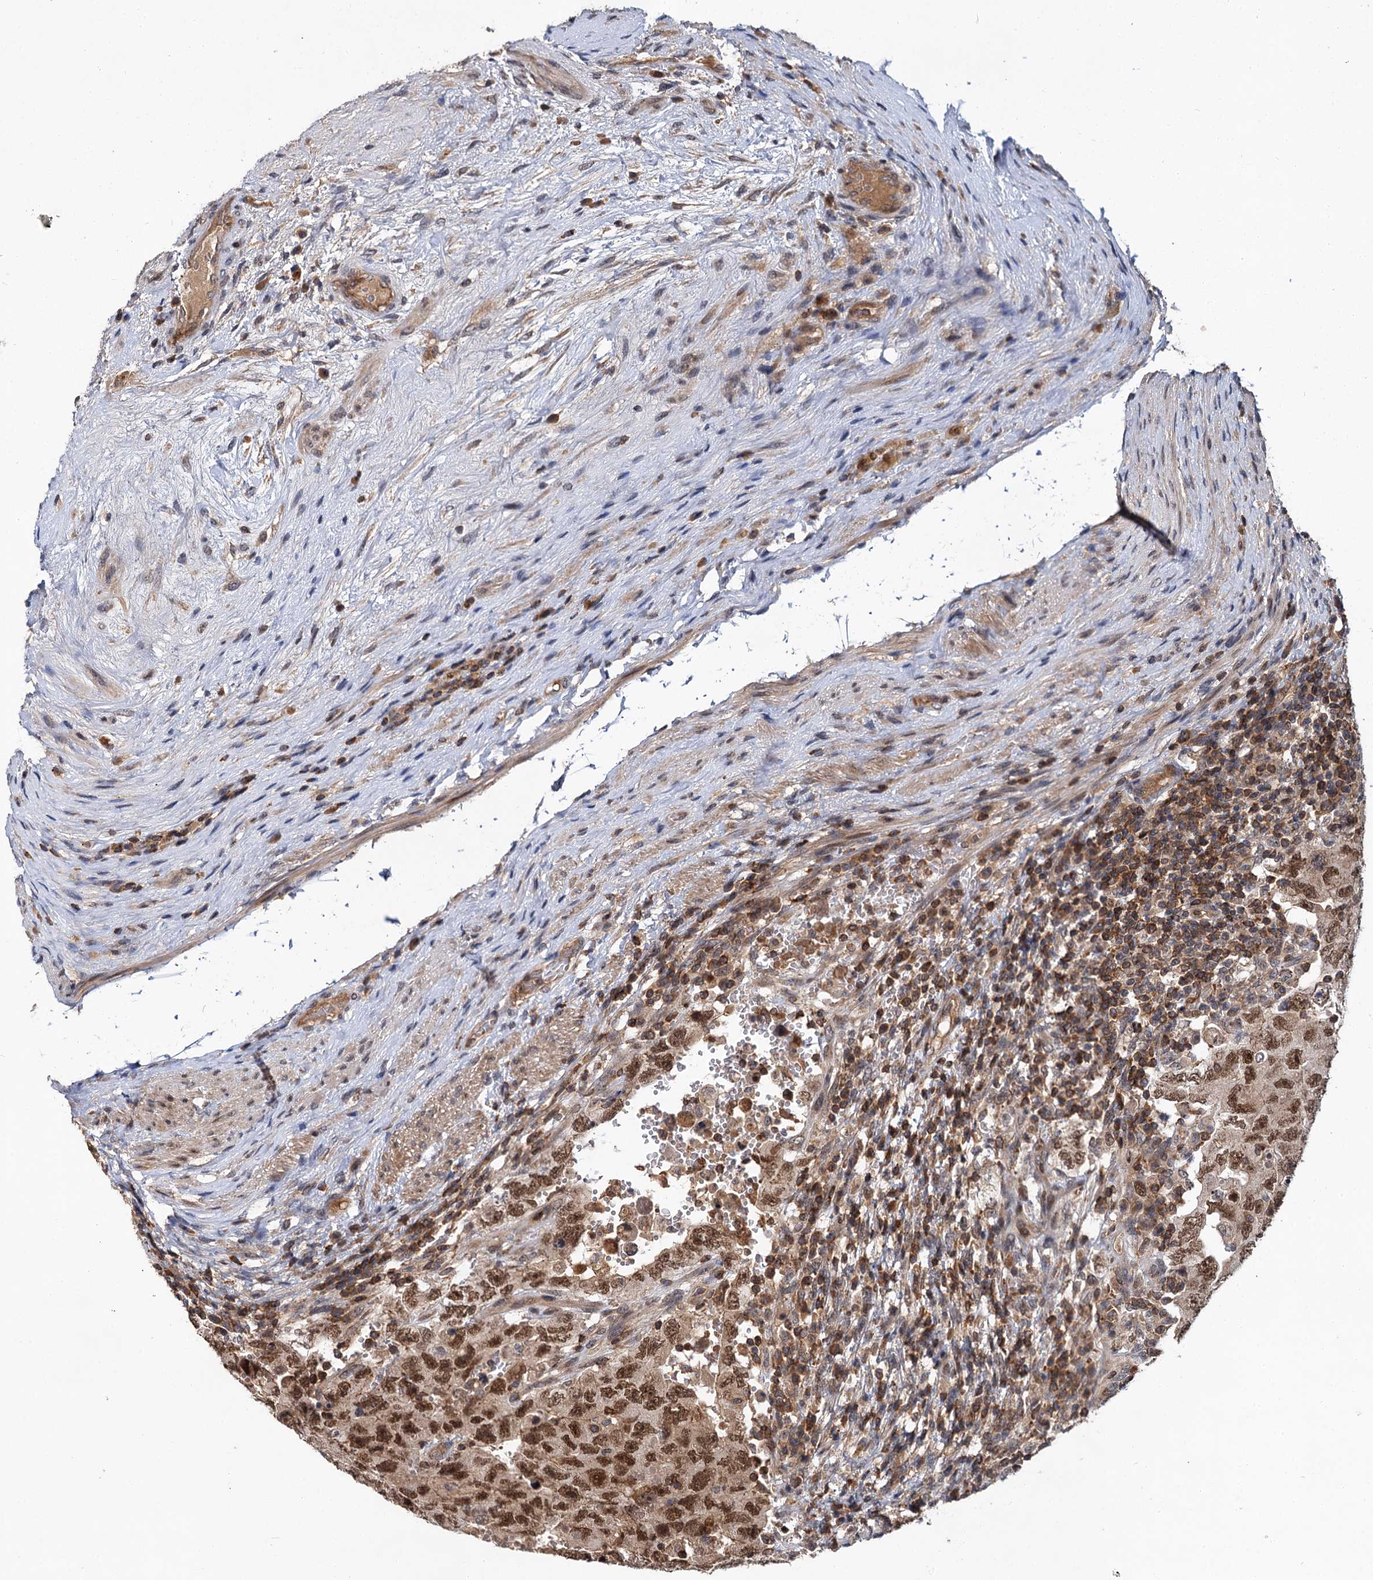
{"staining": {"intensity": "moderate", "quantity": ">75%", "location": "nuclear"}, "tissue": "testis cancer", "cell_type": "Tumor cells", "image_type": "cancer", "snomed": [{"axis": "morphology", "description": "Carcinoma, Embryonal, NOS"}, {"axis": "topography", "description": "Testis"}], "caption": "IHC photomicrograph of testis embryonal carcinoma stained for a protein (brown), which shows medium levels of moderate nuclear positivity in about >75% of tumor cells.", "gene": "ABLIM1", "patient": {"sex": "male", "age": 26}}